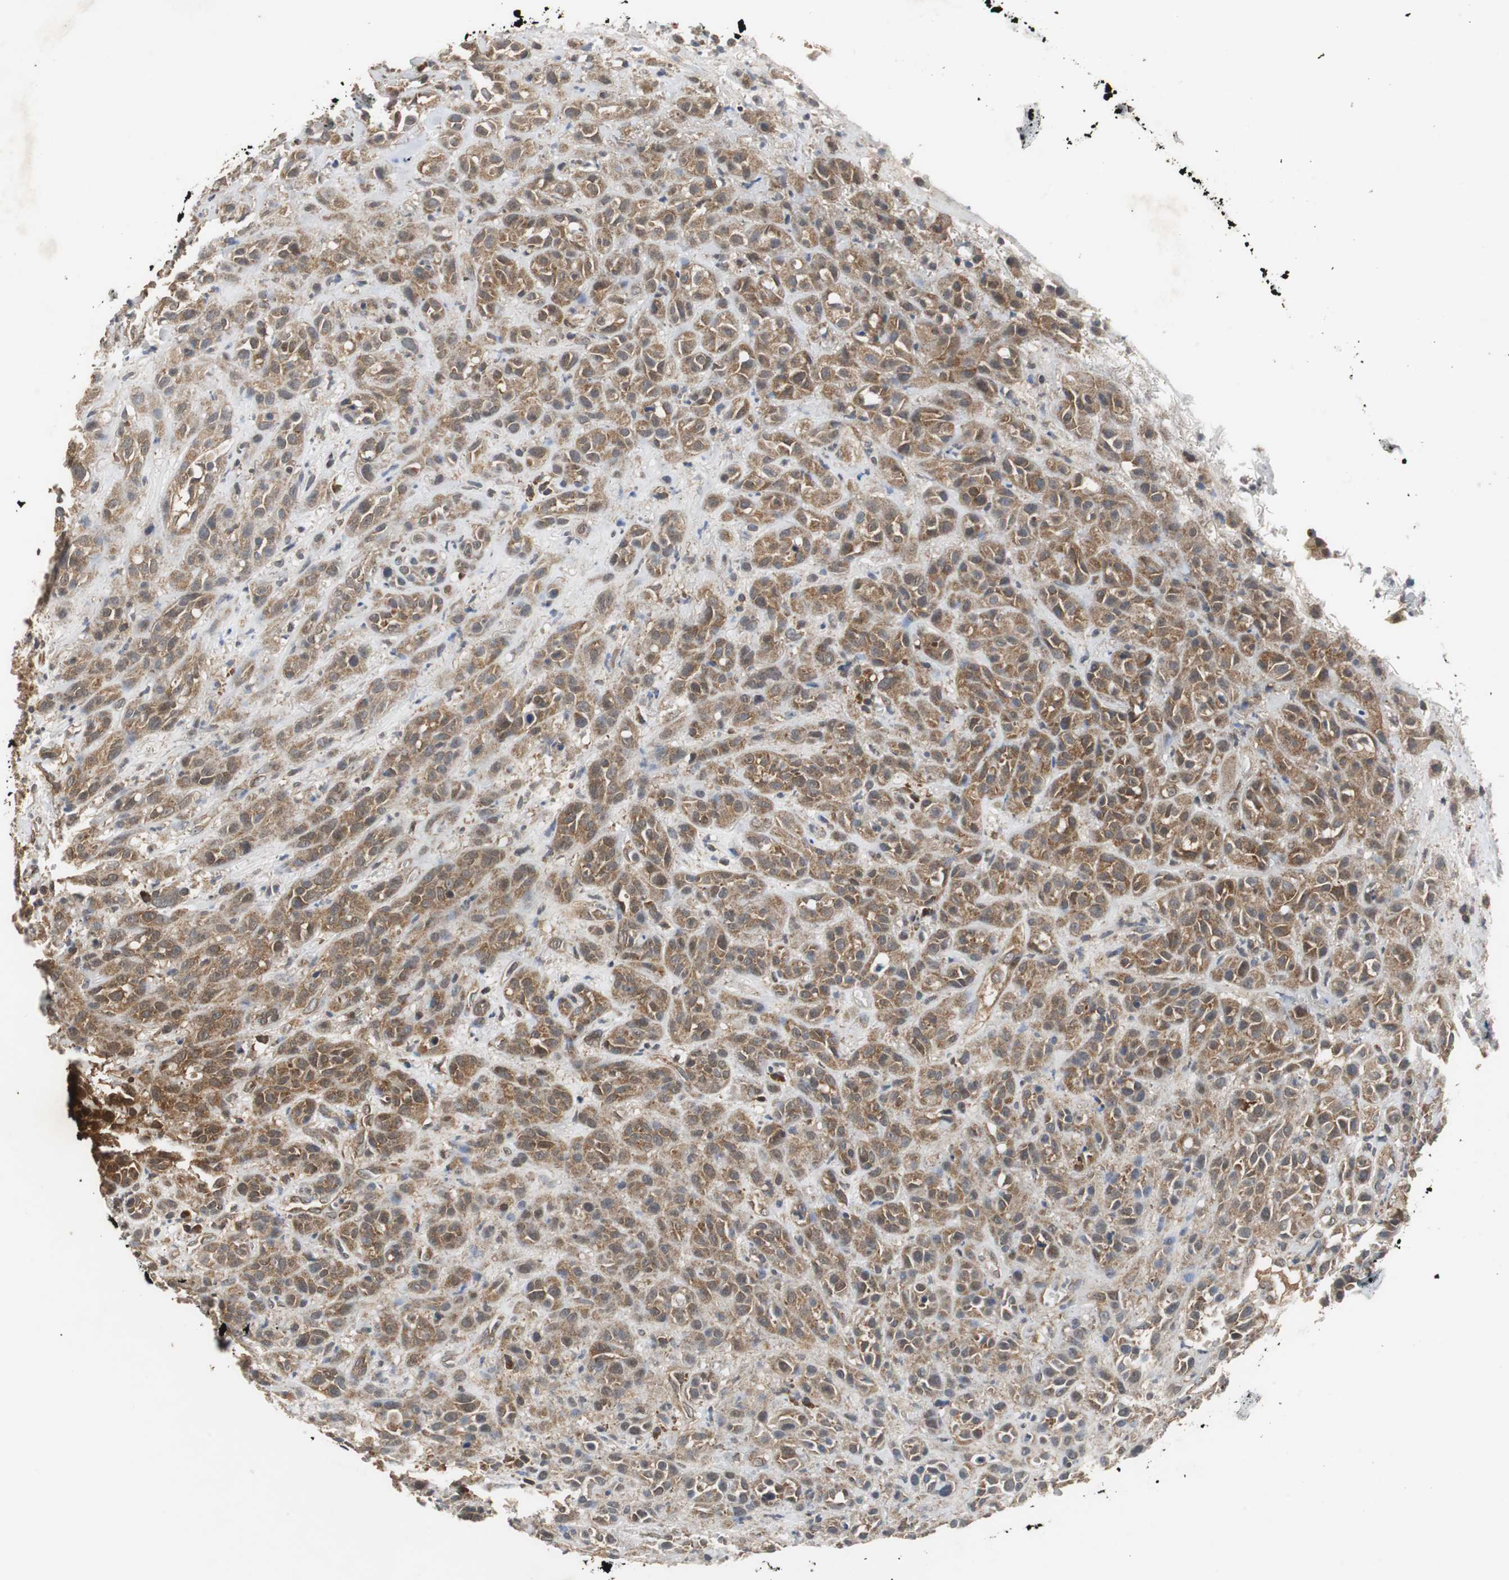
{"staining": {"intensity": "moderate", "quantity": ">75%", "location": "cytoplasmic/membranous"}, "tissue": "head and neck cancer", "cell_type": "Tumor cells", "image_type": "cancer", "snomed": [{"axis": "morphology", "description": "Squamous cell carcinoma, NOS"}, {"axis": "topography", "description": "Head-Neck"}], "caption": "DAB immunohistochemical staining of head and neck squamous cell carcinoma demonstrates moderate cytoplasmic/membranous protein staining in approximately >75% of tumor cells. (IHC, brightfield microscopy, high magnification).", "gene": "VBP1", "patient": {"sex": "male", "age": 62}}